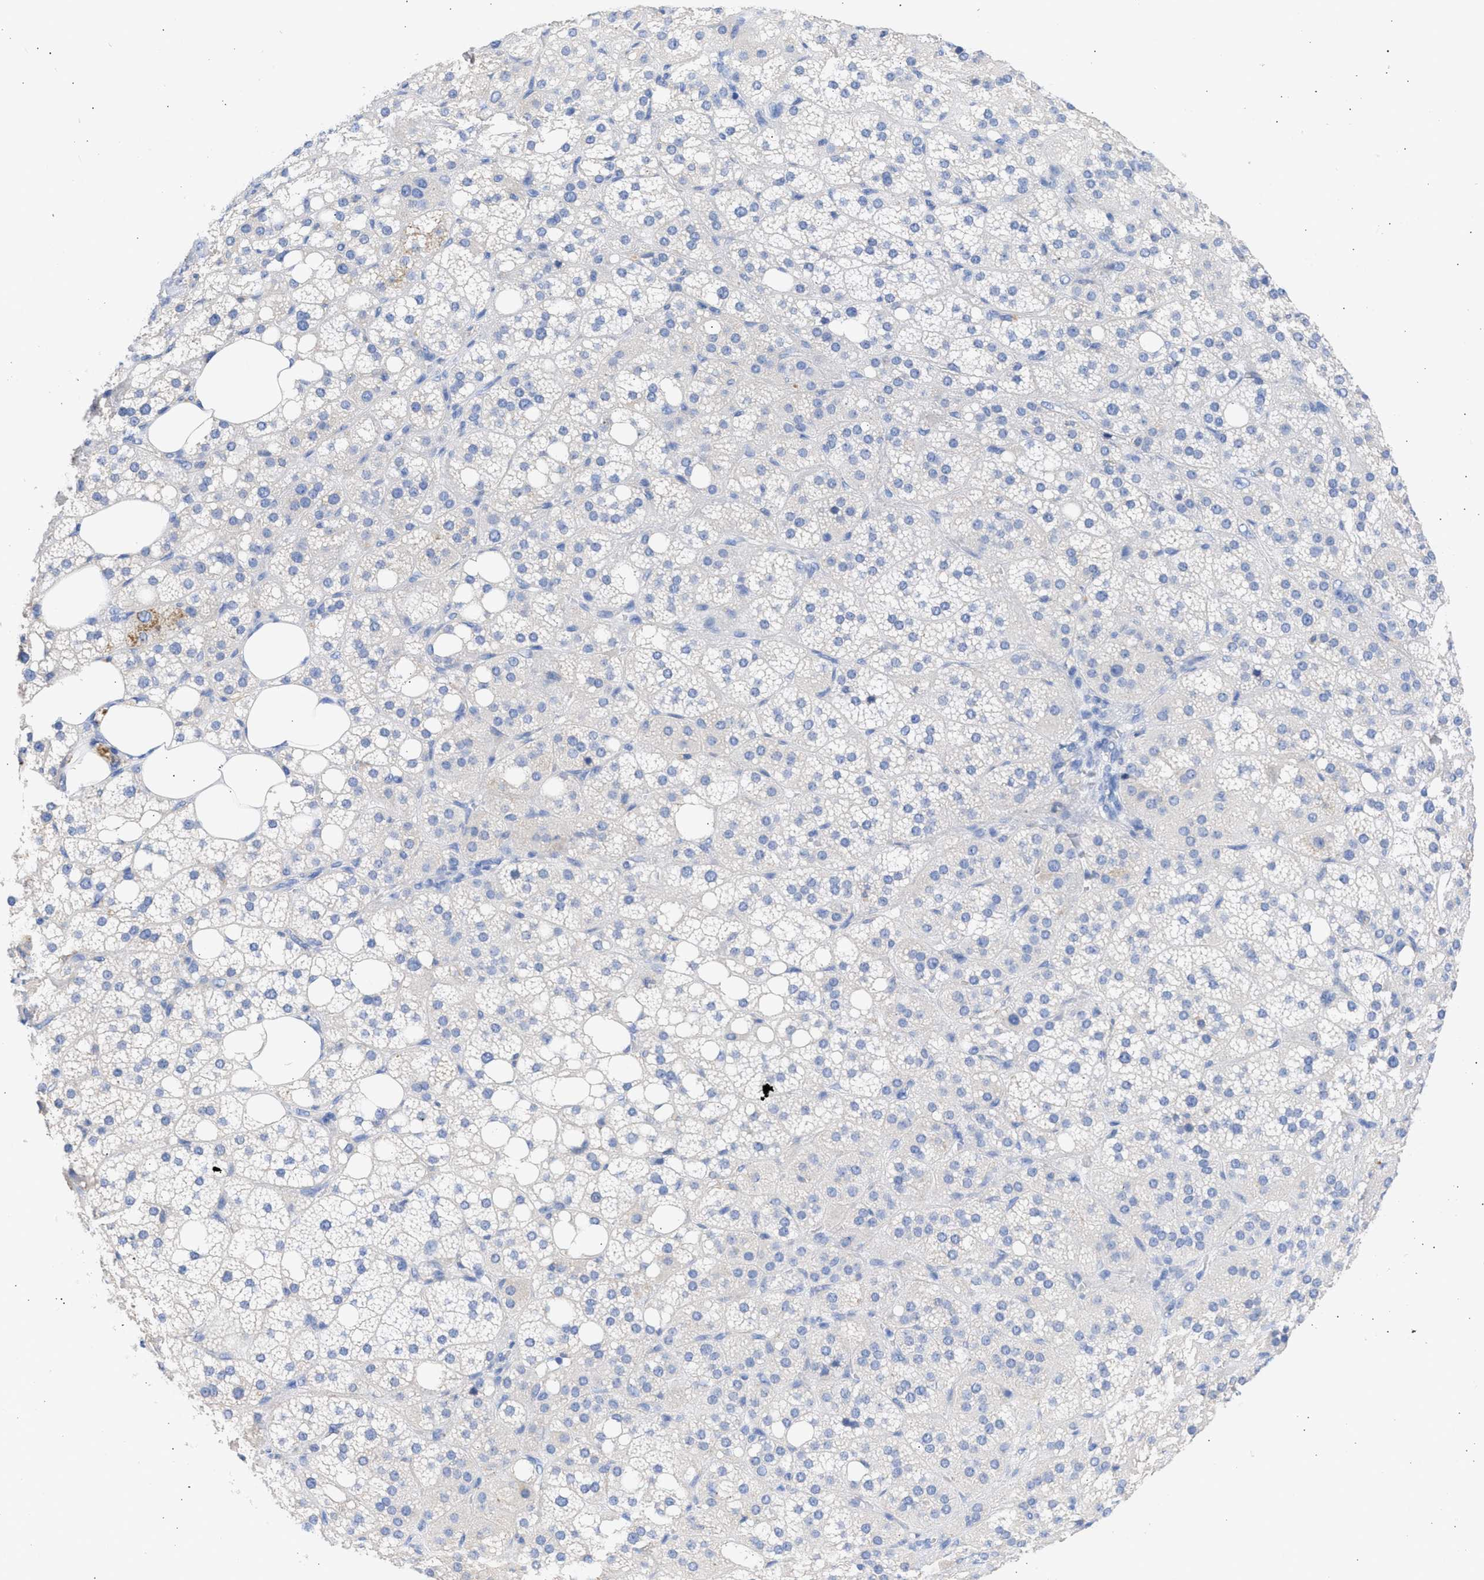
{"staining": {"intensity": "negative", "quantity": "none", "location": "none"}, "tissue": "adrenal gland", "cell_type": "Glandular cells", "image_type": "normal", "snomed": [{"axis": "morphology", "description": "Normal tissue, NOS"}, {"axis": "topography", "description": "Adrenal gland"}], "caption": "This micrograph is of unremarkable adrenal gland stained with immunohistochemistry (IHC) to label a protein in brown with the nuclei are counter-stained blue. There is no positivity in glandular cells. (DAB IHC with hematoxylin counter stain).", "gene": "RSPH1", "patient": {"sex": "female", "age": 59}}